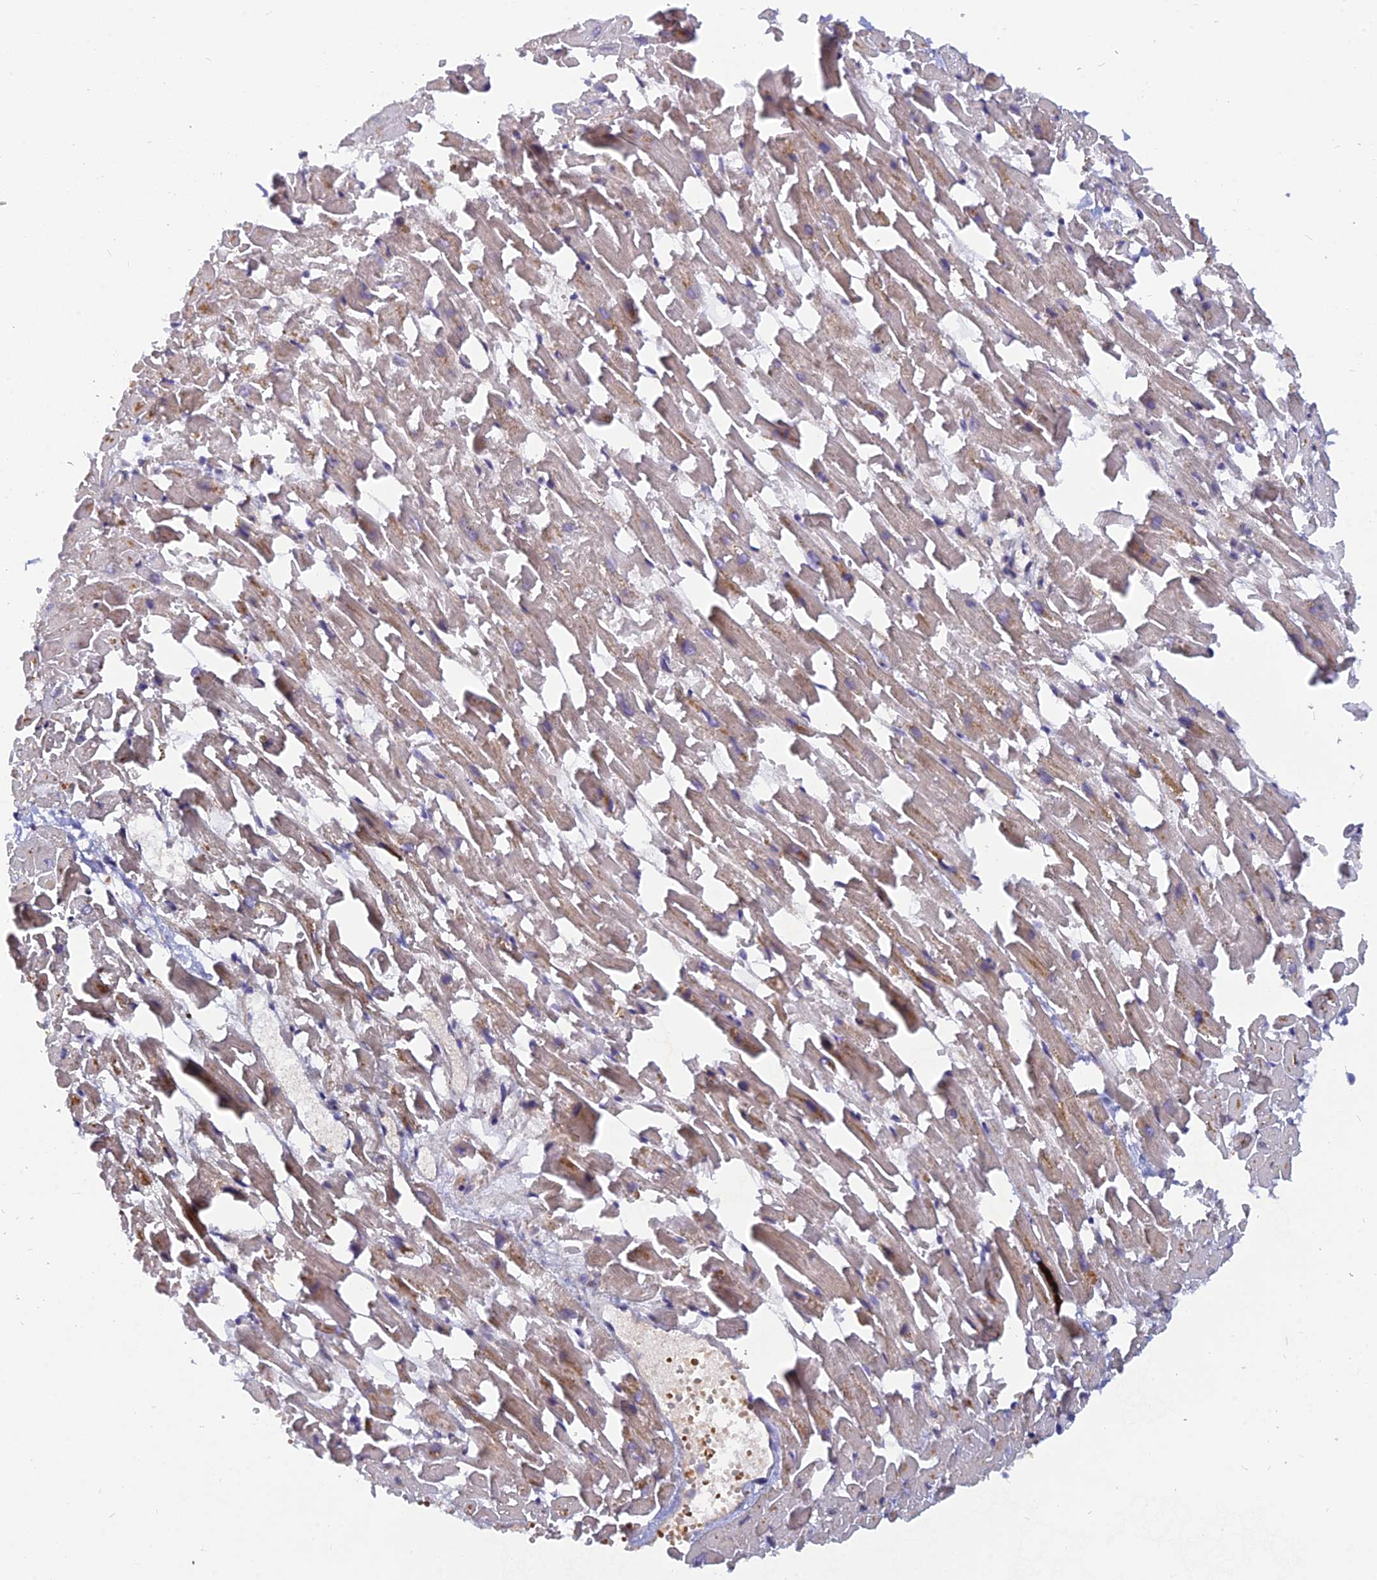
{"staining": {"intensity": "moderate", "quantity": "25%-75%", "location": "cytoplasmic/membranous"}, "tissue": "heart muscle", "cell_type": "Cardiomyocytes", "image_type": "normal", "snomed": [{"axis": "morphology", "description": "Normal tissue, NOS"}, {"axis": "topography", "description": "Heart"}], "caption": "The micrograph demonstrates a brown stain indicating the presence of a protein in the cytoplasmic/membranous of cardiomyocytes in heart muscle. (DAB = brown stain, brightfield microscopy at high magnification).", "gene": "ARL2BP", "patient": {"sex": "female", "age": 64}}